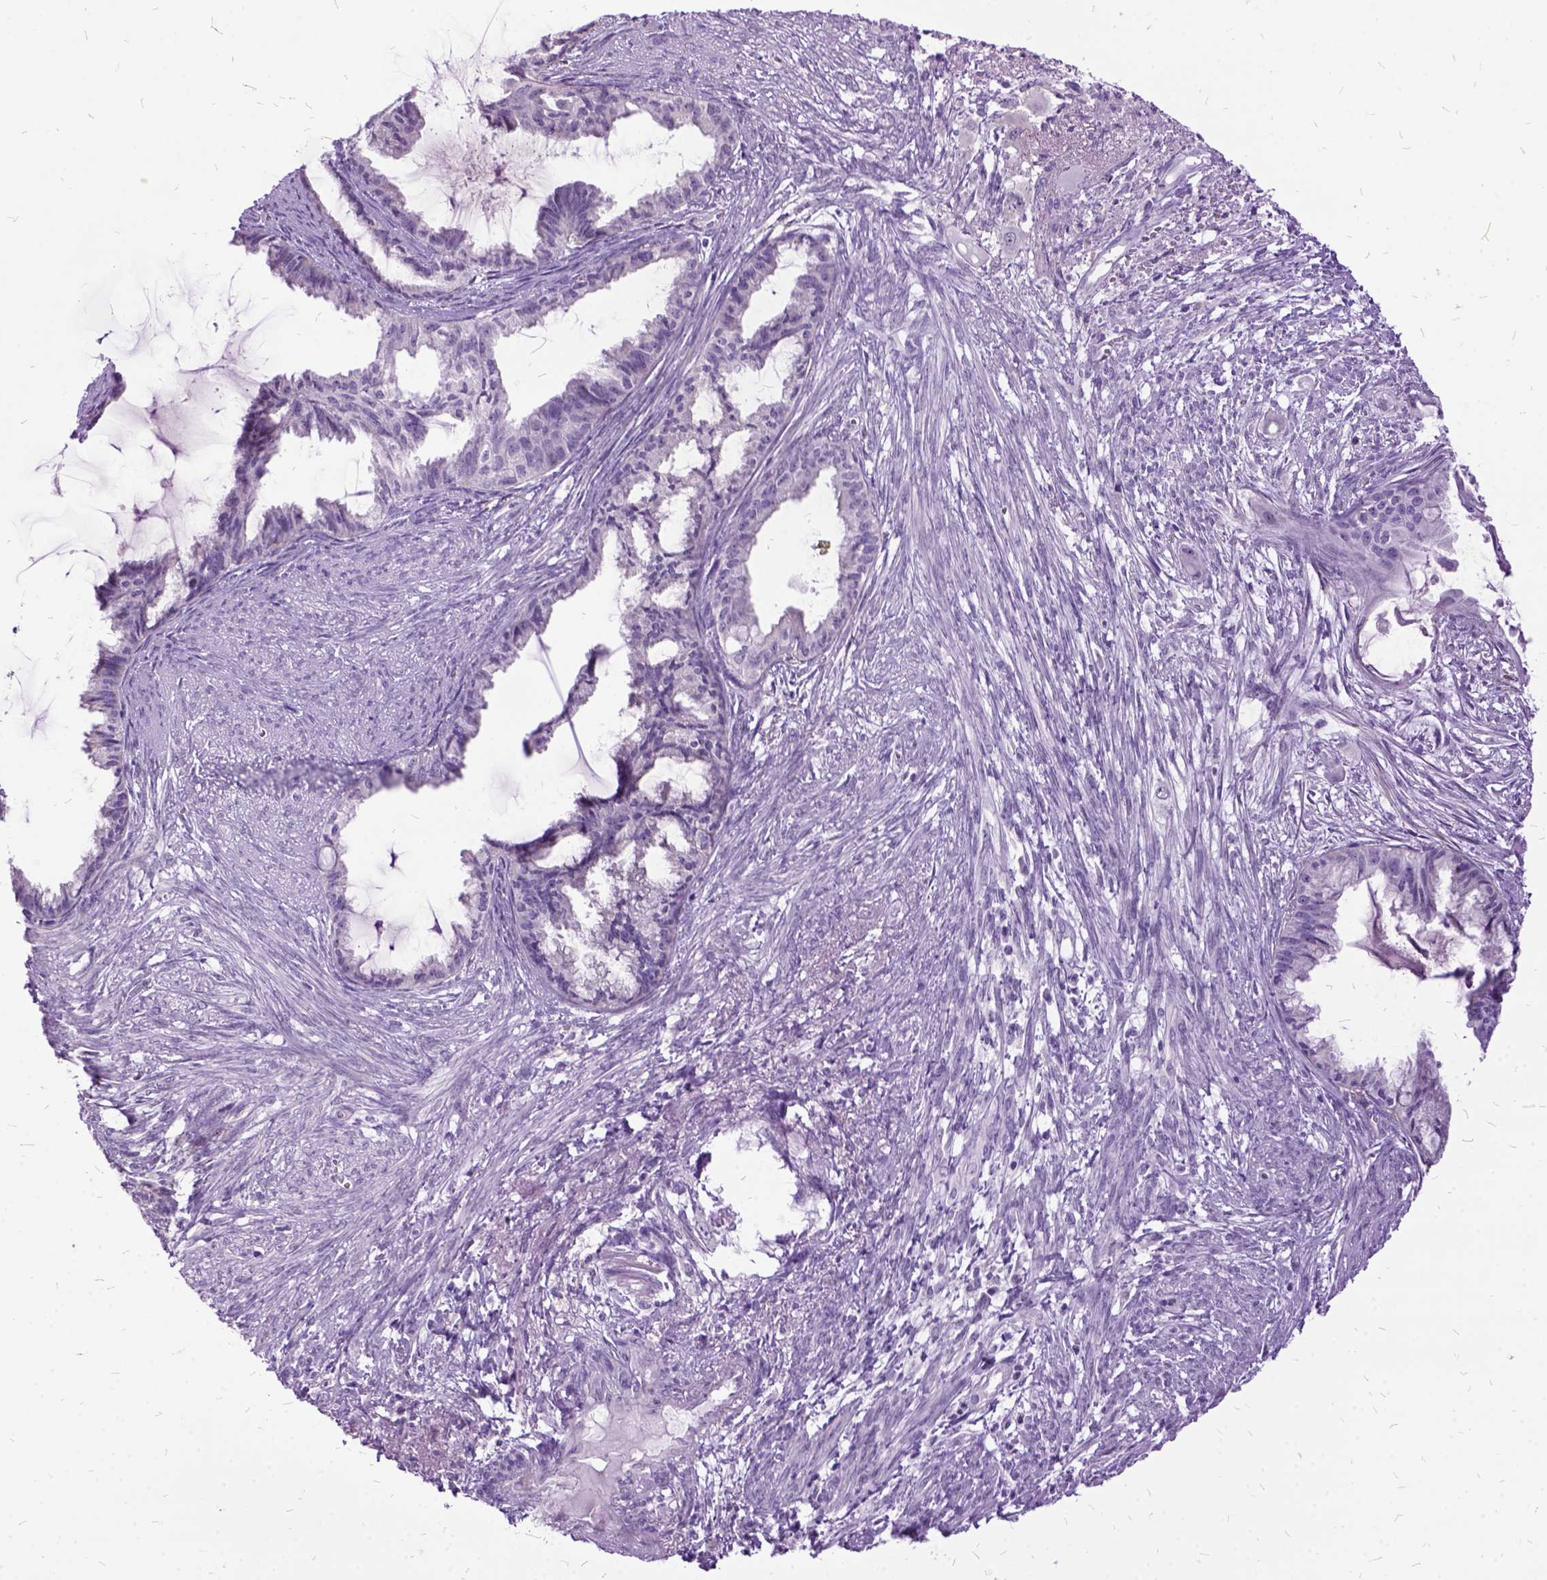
{"staining": {"intensity": "negative", "quantity": "none", "location": "none"}, "tissue": "endometrial cancer", "cell_type": "Tumor cells", "image_type": "cancer", "snomed": [{"axis": "morphology", "description": "Adenocarcinoma, NOS"}, {"axis": "topography", "description": "Endometrium"}], "caption": "The micrograph demonstrates no significant positivity in tumor cells of endometrial adenocarcinoma.", "gene": "MME", "patient": {"sex": "female", "age": 86}}